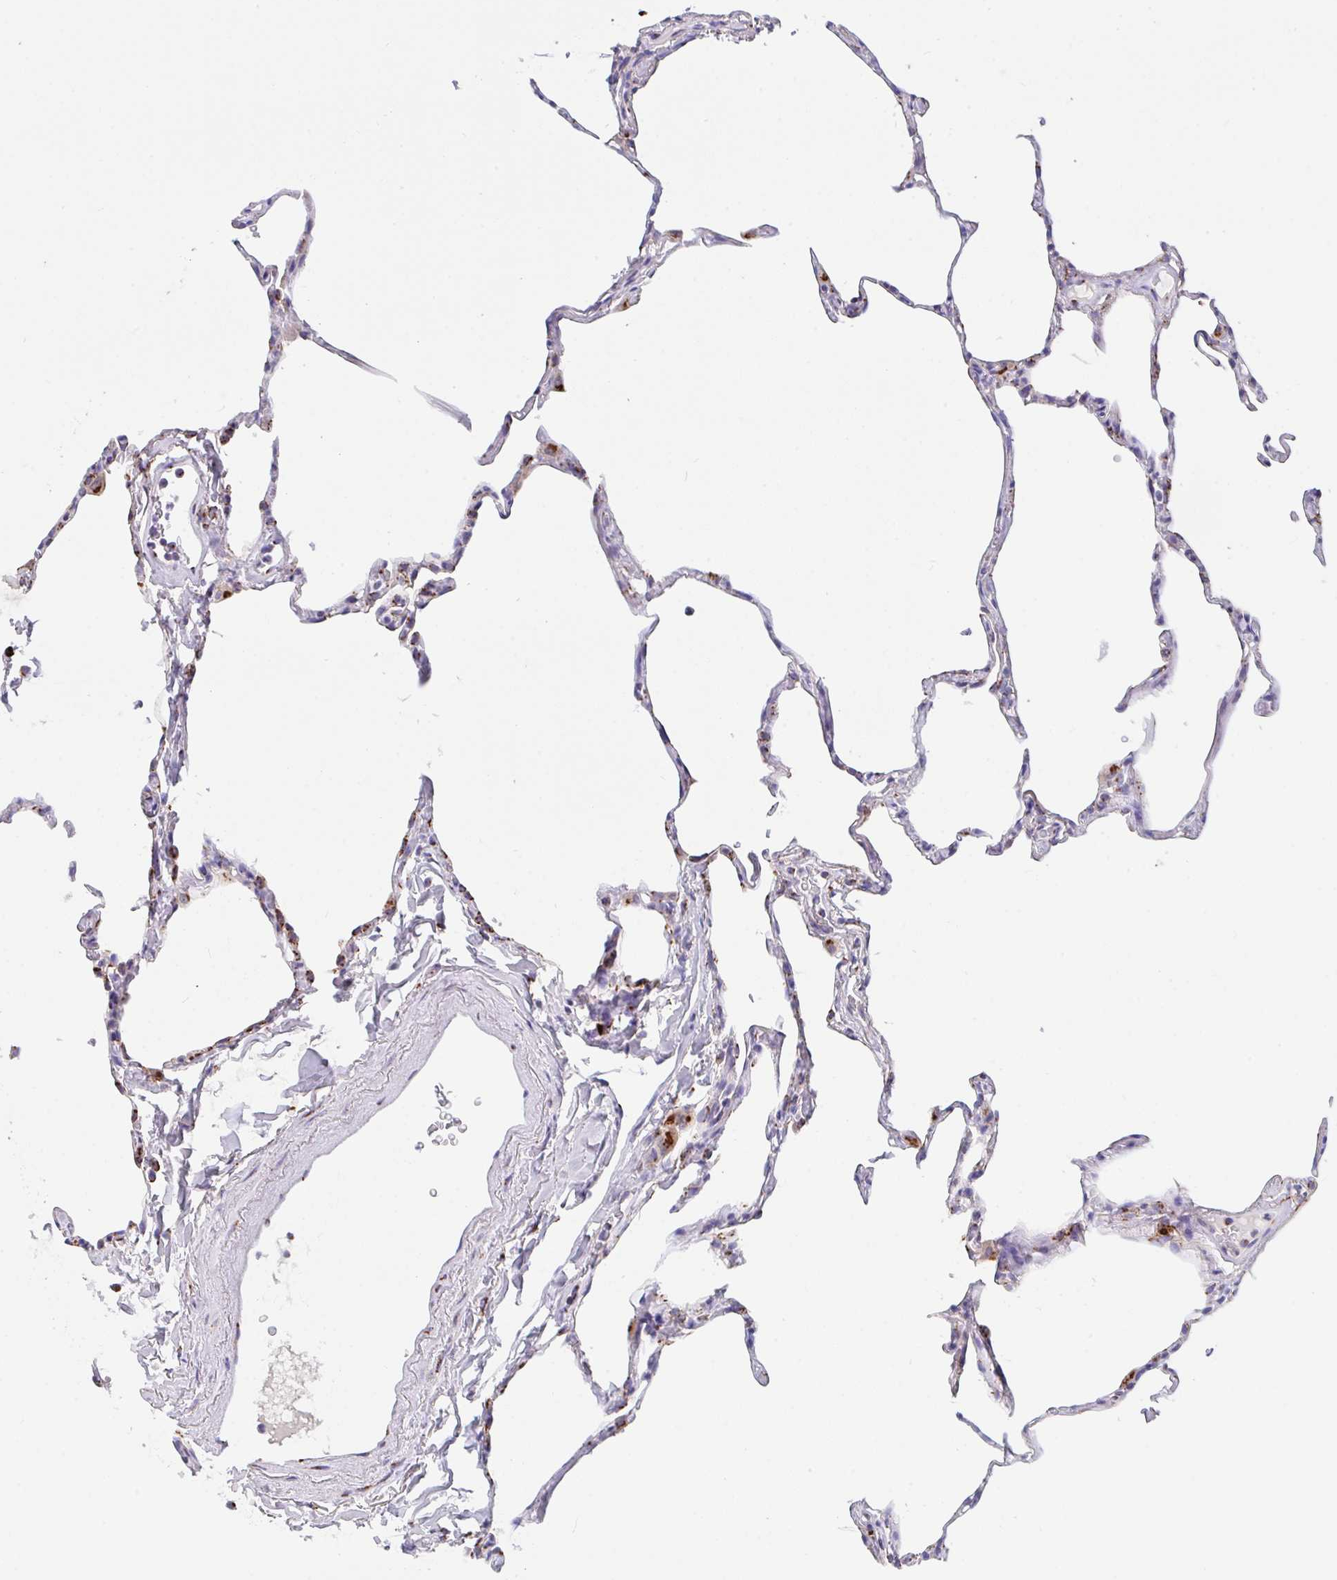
{"staining": {"intensity": "moderate", "quantity": "<25%", "location": "cytoplasmic/membranous"}, "tissue": "lung", "cell_type": "Alveolar cells", "image_type": "normal", "snomed": [{"axis": "morphology", "description": "Normal tissue, NOS"}, {"axis": "topography", "description": "Lung"}], "caption": "Immunohistochemical staining of unremarkable lung shows low levels of moderate cytoplasmic/membranous positivity in about <25% of alveolar cells. (DAB IHC with brightfield microscopy, high magnification).", "gene": "PROSER3", "patient": {"sex": "male", "age": 65}}